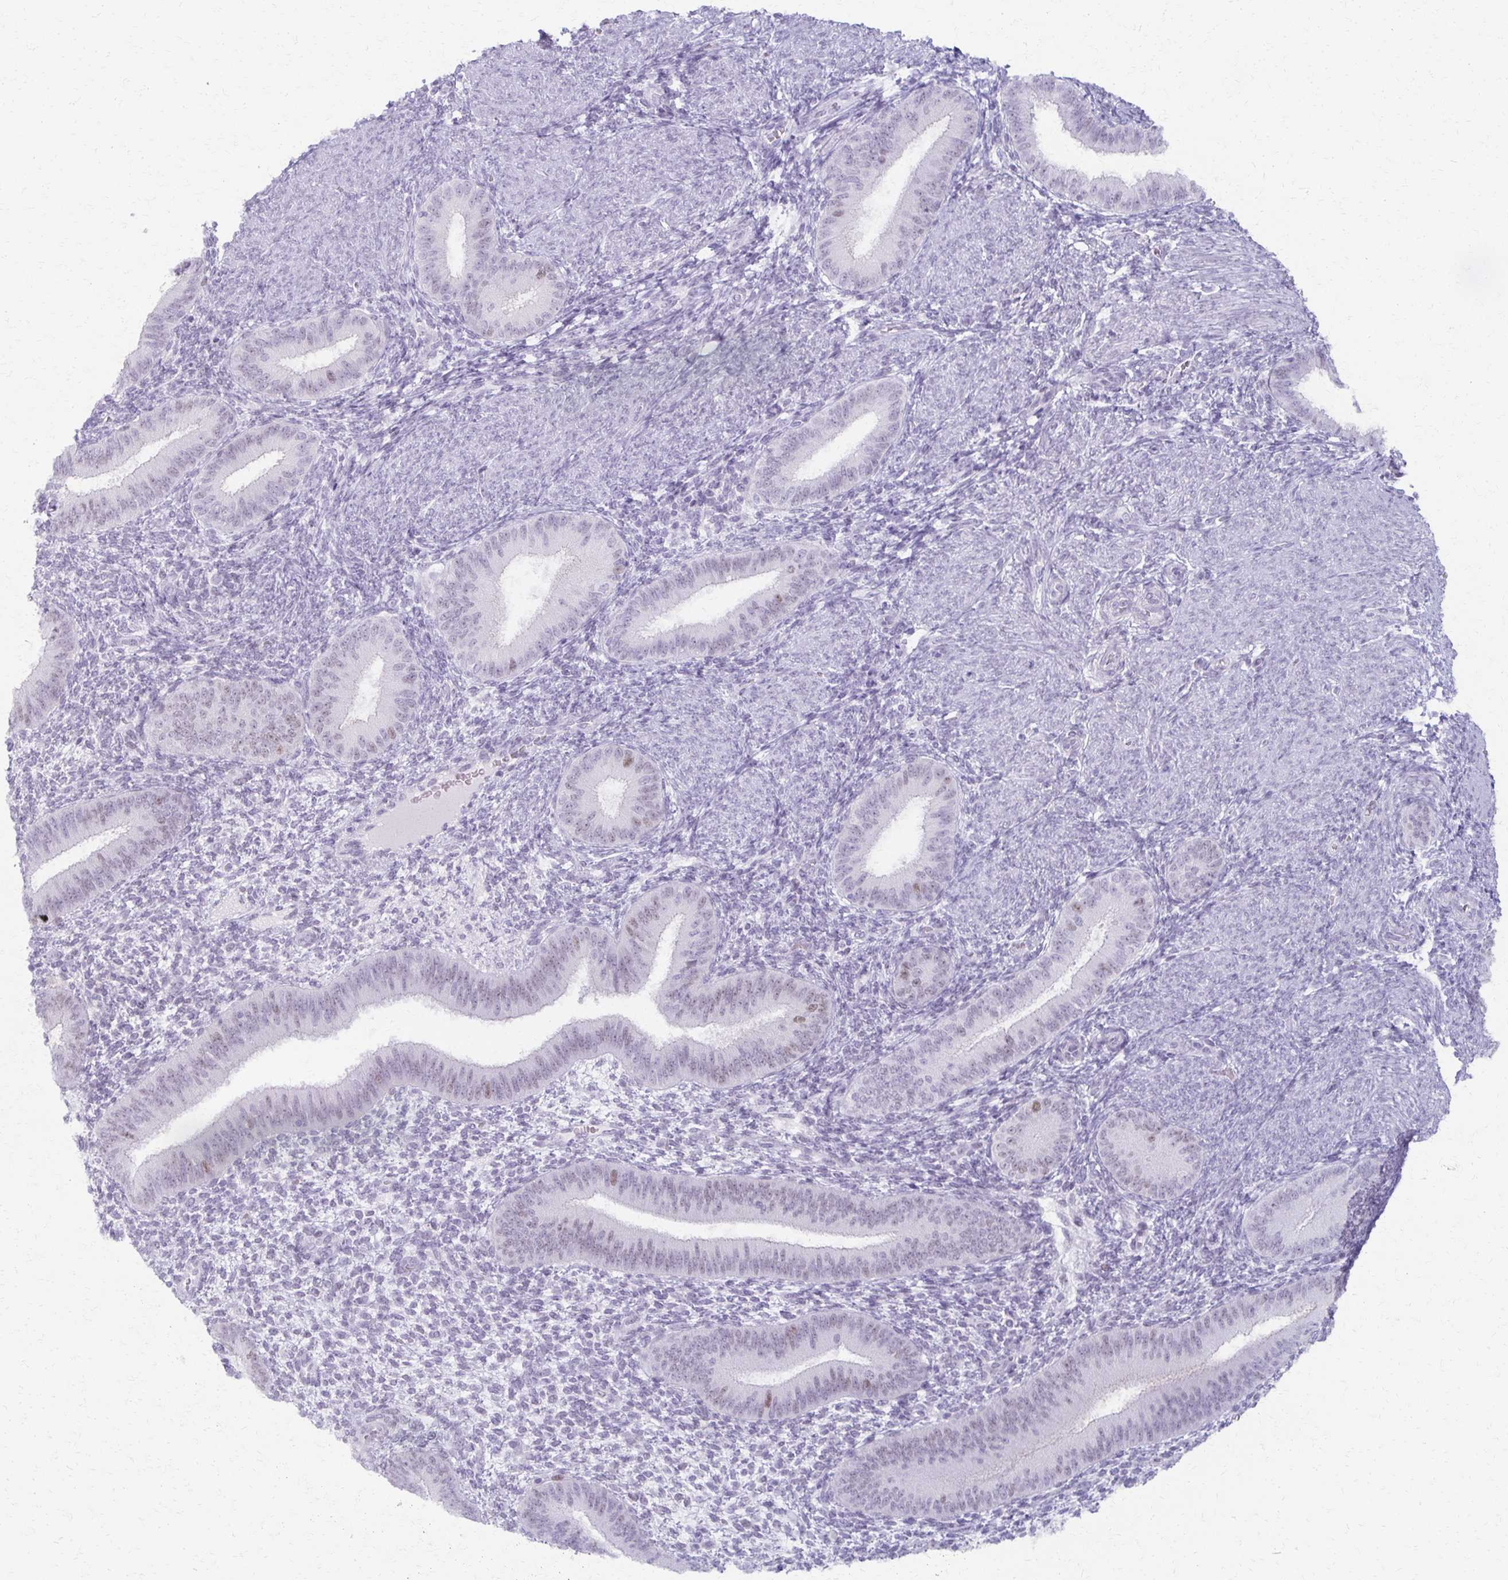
{"staining": {"intensity": "negative", "quantity": "none", "location": "none"}, "tissue": "endometrium", "cell_type": "Cells in endometrial stroma", "image_type": "normal", "snomed": [{"axis": "morphology", "description": "Normal tissue, NOS"}, {"axis": "topography", "description": "Endometrium"}], "caption": "Endometrium stained for a protein using immunohistochemistry reveals no staining cells in endometrial stroma.", "gene": "MORC4", "patient": {"sex": "female", "age": 39}}